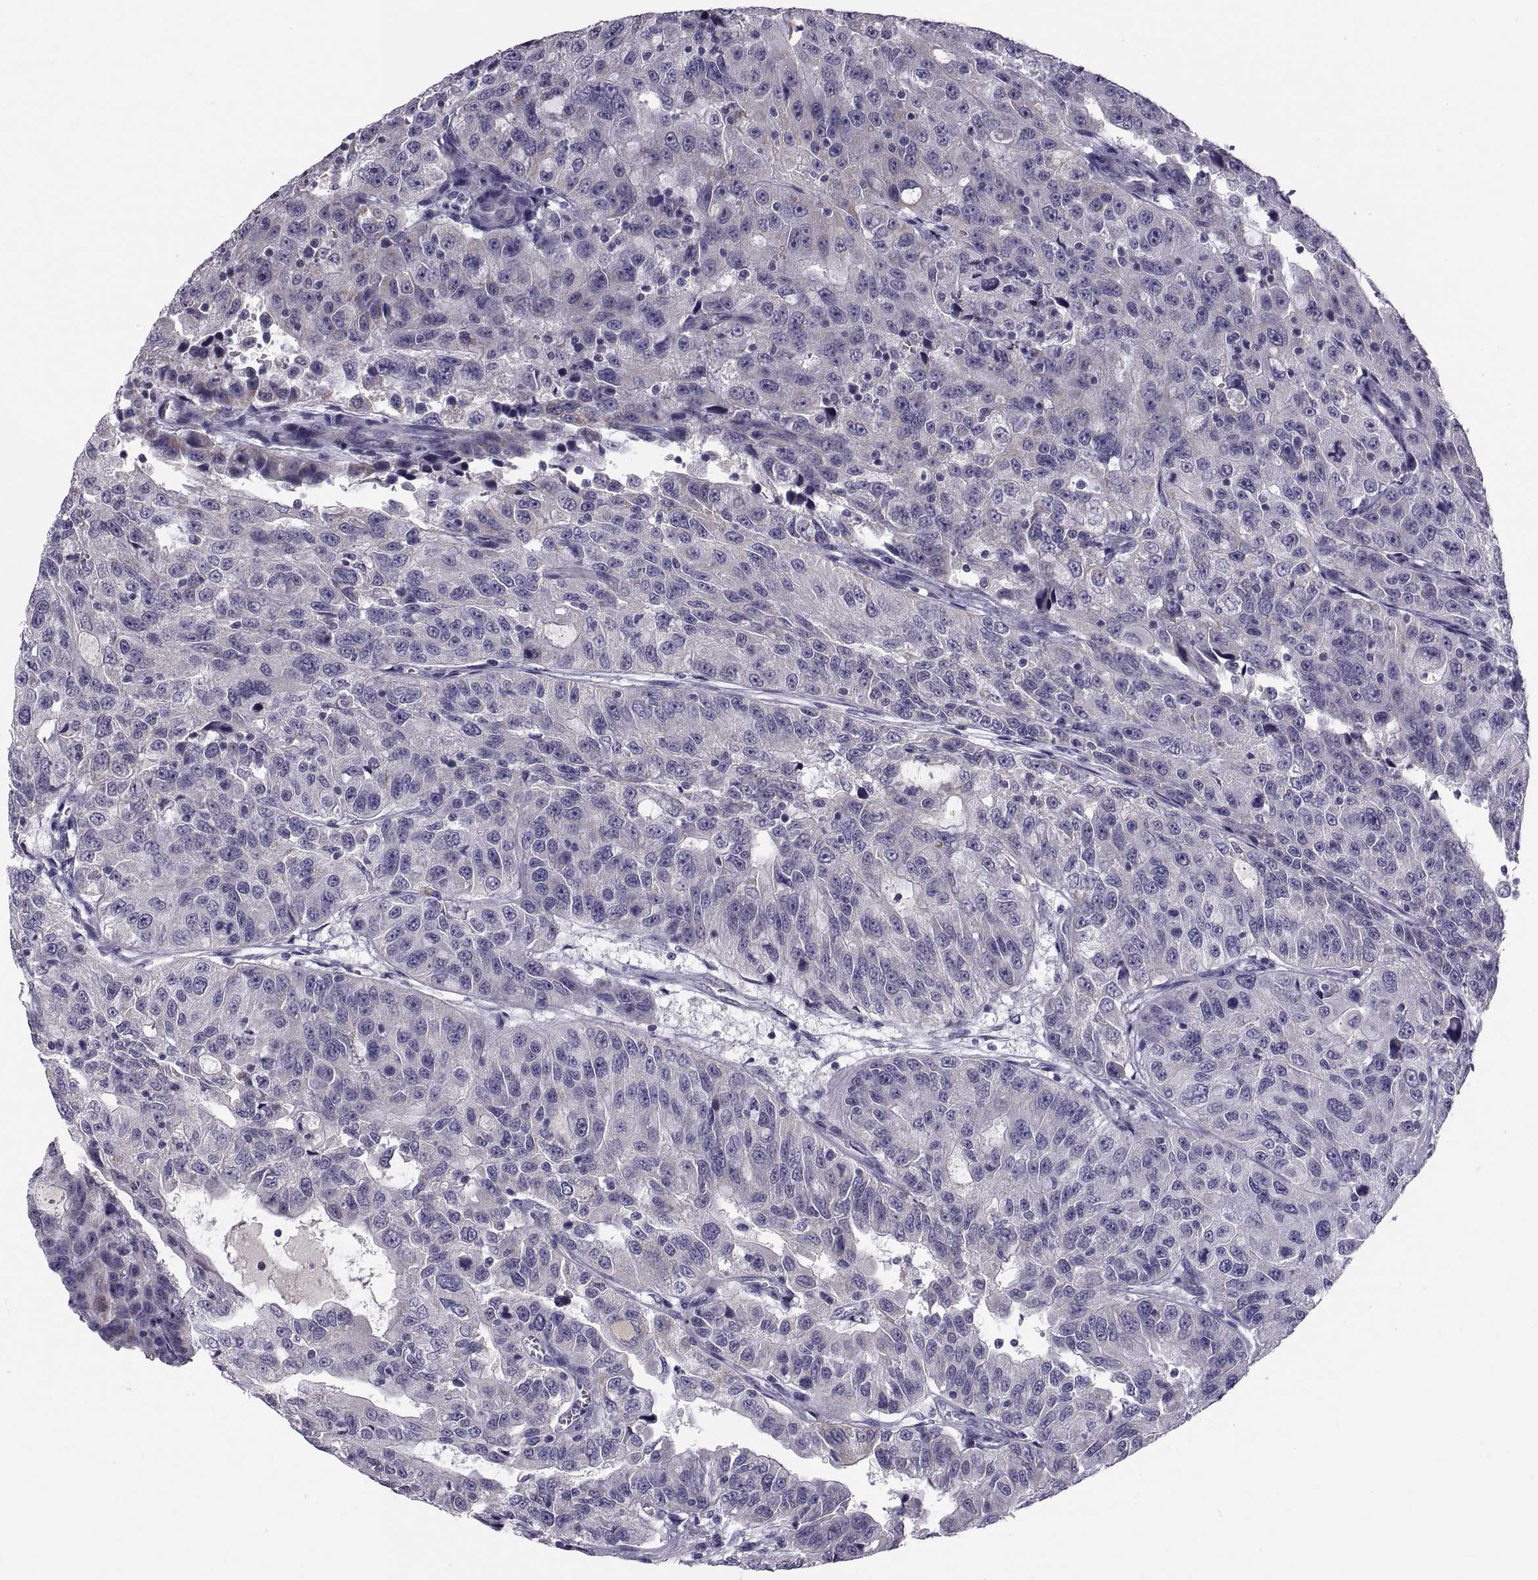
{"staining": {"intensity": "negative", "quantity": "none", "location": "none"}, "tissue": "urothelial cancer", "cell_type": "Tumor cells", "image_type": "cancer", "snomed": [{"axis": "morphology", "description": "Urothelial carcinoma, NOS"}, {"axis": "morphology", "description": "Urothelial carcinoma, High grade"}, {"axis": "topography", "description": "Urinary bladder"}], "caption": "The photomicrograph exhibits no significant positivity in tumor cells of high-grade urothelial carcinoma.", "gene": "PDZRN4", "patient": {"sex": "female", "age": 73}}